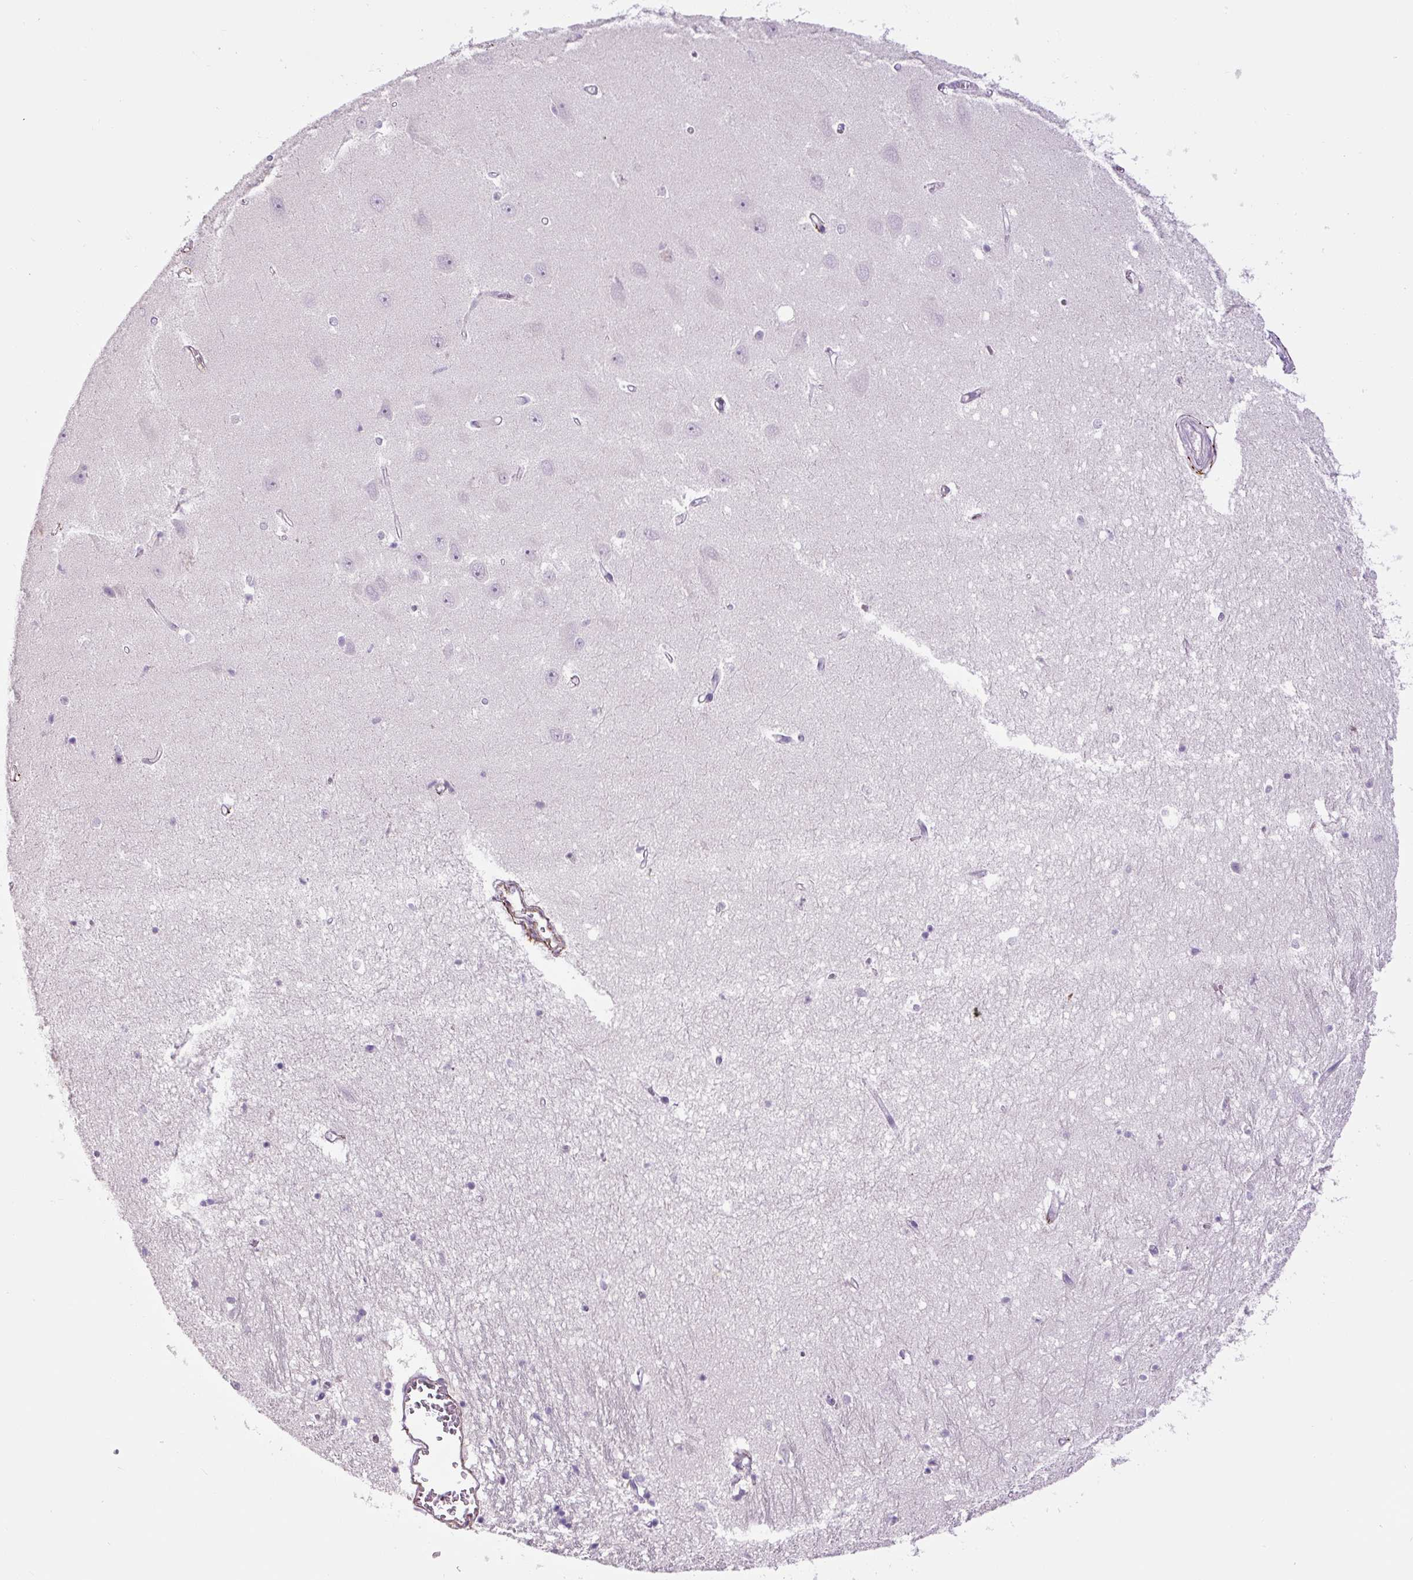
{"staining": {"intensity": "negative", "quantity": "none", "location": "none"}, "tissue": "hippocampus", "cell_type": "Glial cells", "image_type": "normal", "snomed": [{"axis": "morphology", "description": "Normal tissue, NOS"}, {"axis": "topography", "description": "Hippocampus"}], "caption": "Benign hippocampus was stained to show a protein in brown. There is no significant expression in glial cells.", "gene": "FBN1", "patient": {"sex": "female", "age": 64}}